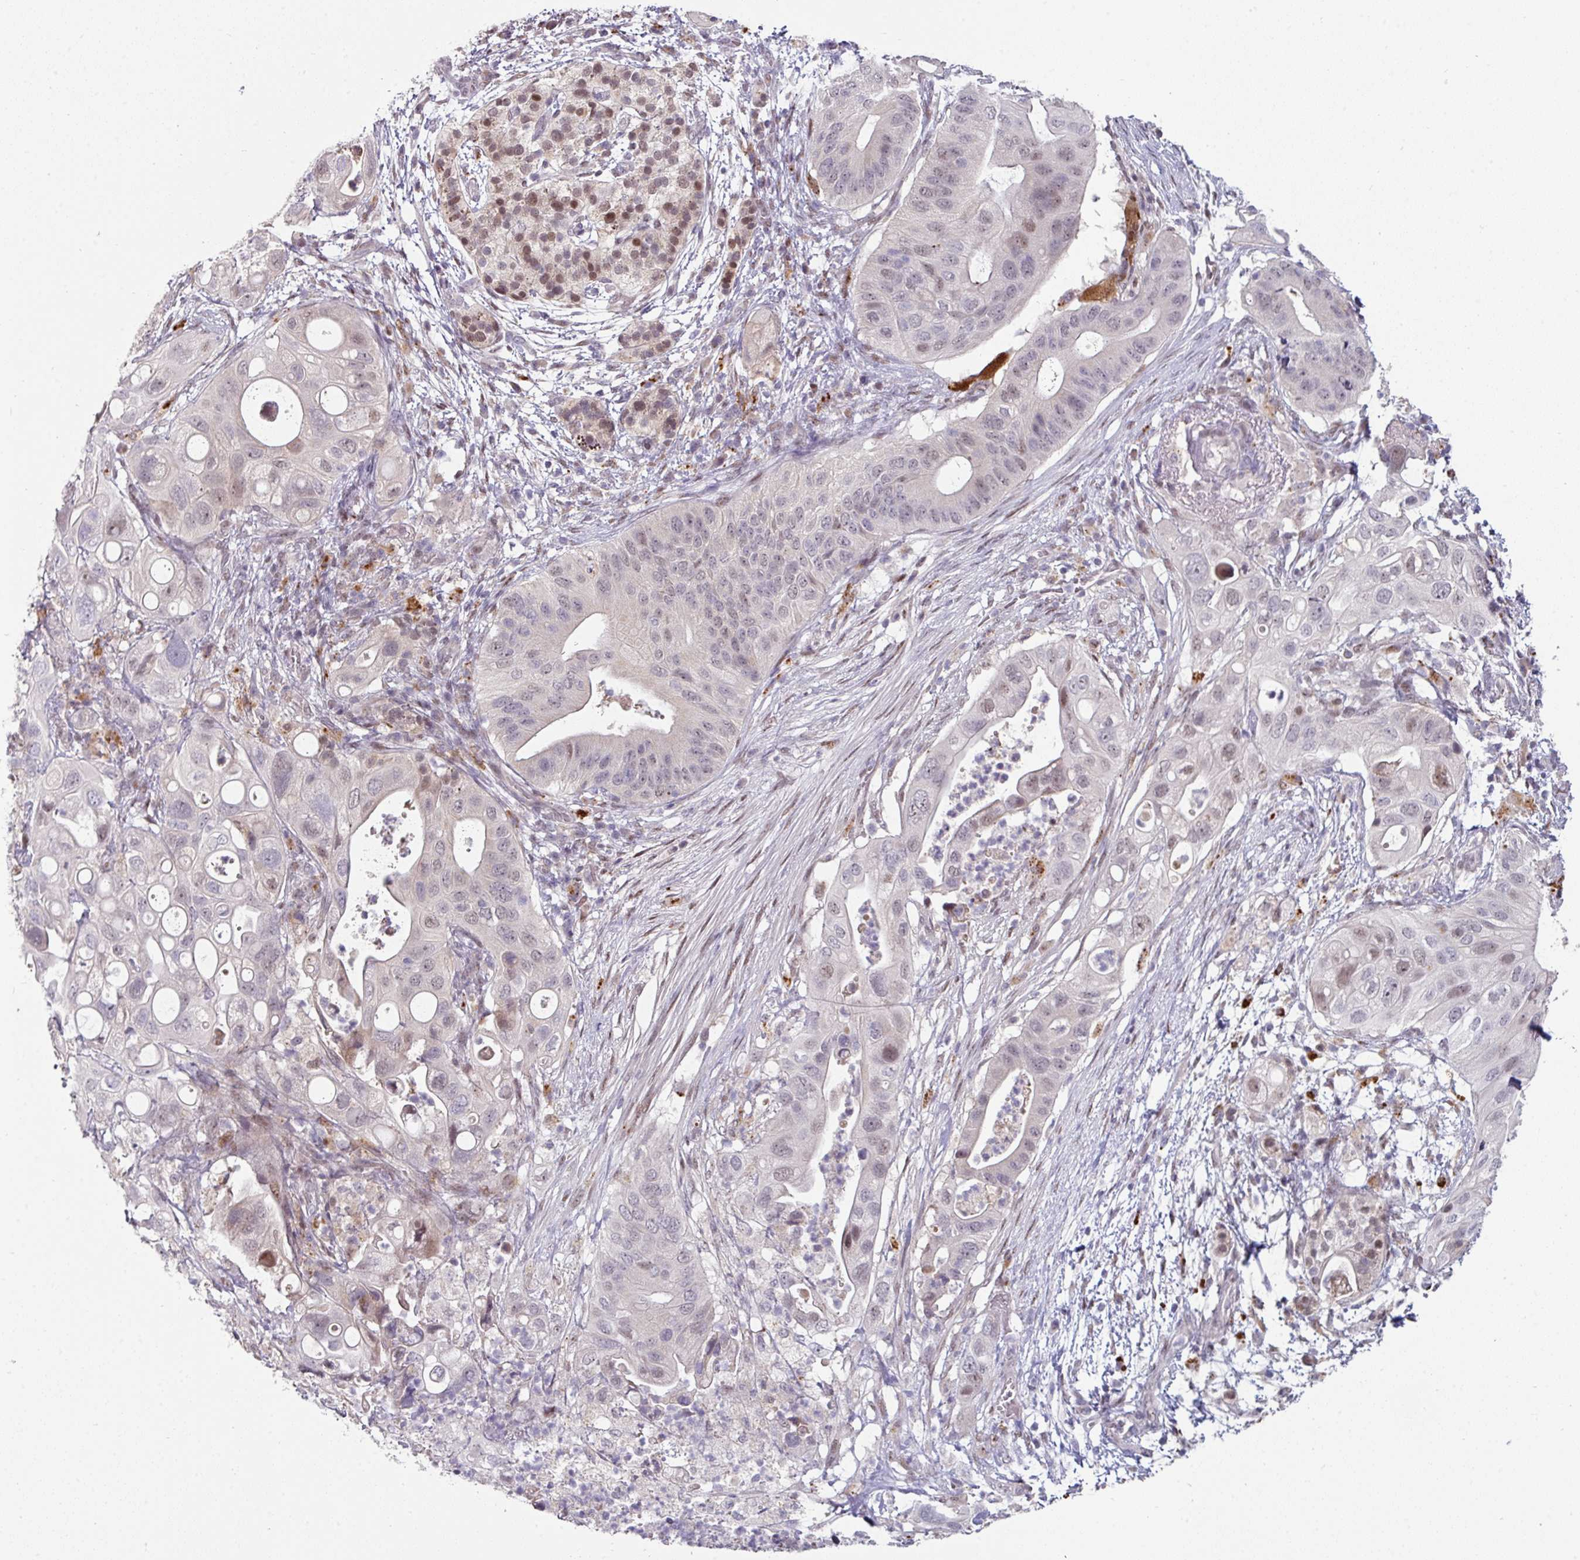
{"staining": {"intensity": "moderate", "quantity": "25%-75%", "location": "nuclear"}, "tissue": "pancreatic cancer", "cell_type": "Tumor cells", "image_type": "cancer", "snomed": [{"axis": "morphology", "description": "Adenocarcinoma, NOS"}, {"axis": "topography", "description": "Pancreas"}], "caption": "Immunohistochemistry photomicrograph of neoplastic tissue: pancreatic cancer stained using IHC shows medium levels of moderate protein expression localized specifically in the nuclear of tumor cells, appearing as a nuclear brown color.", "gene": "SWSAP1", "patient": {"sex": "female", "age": 72}}